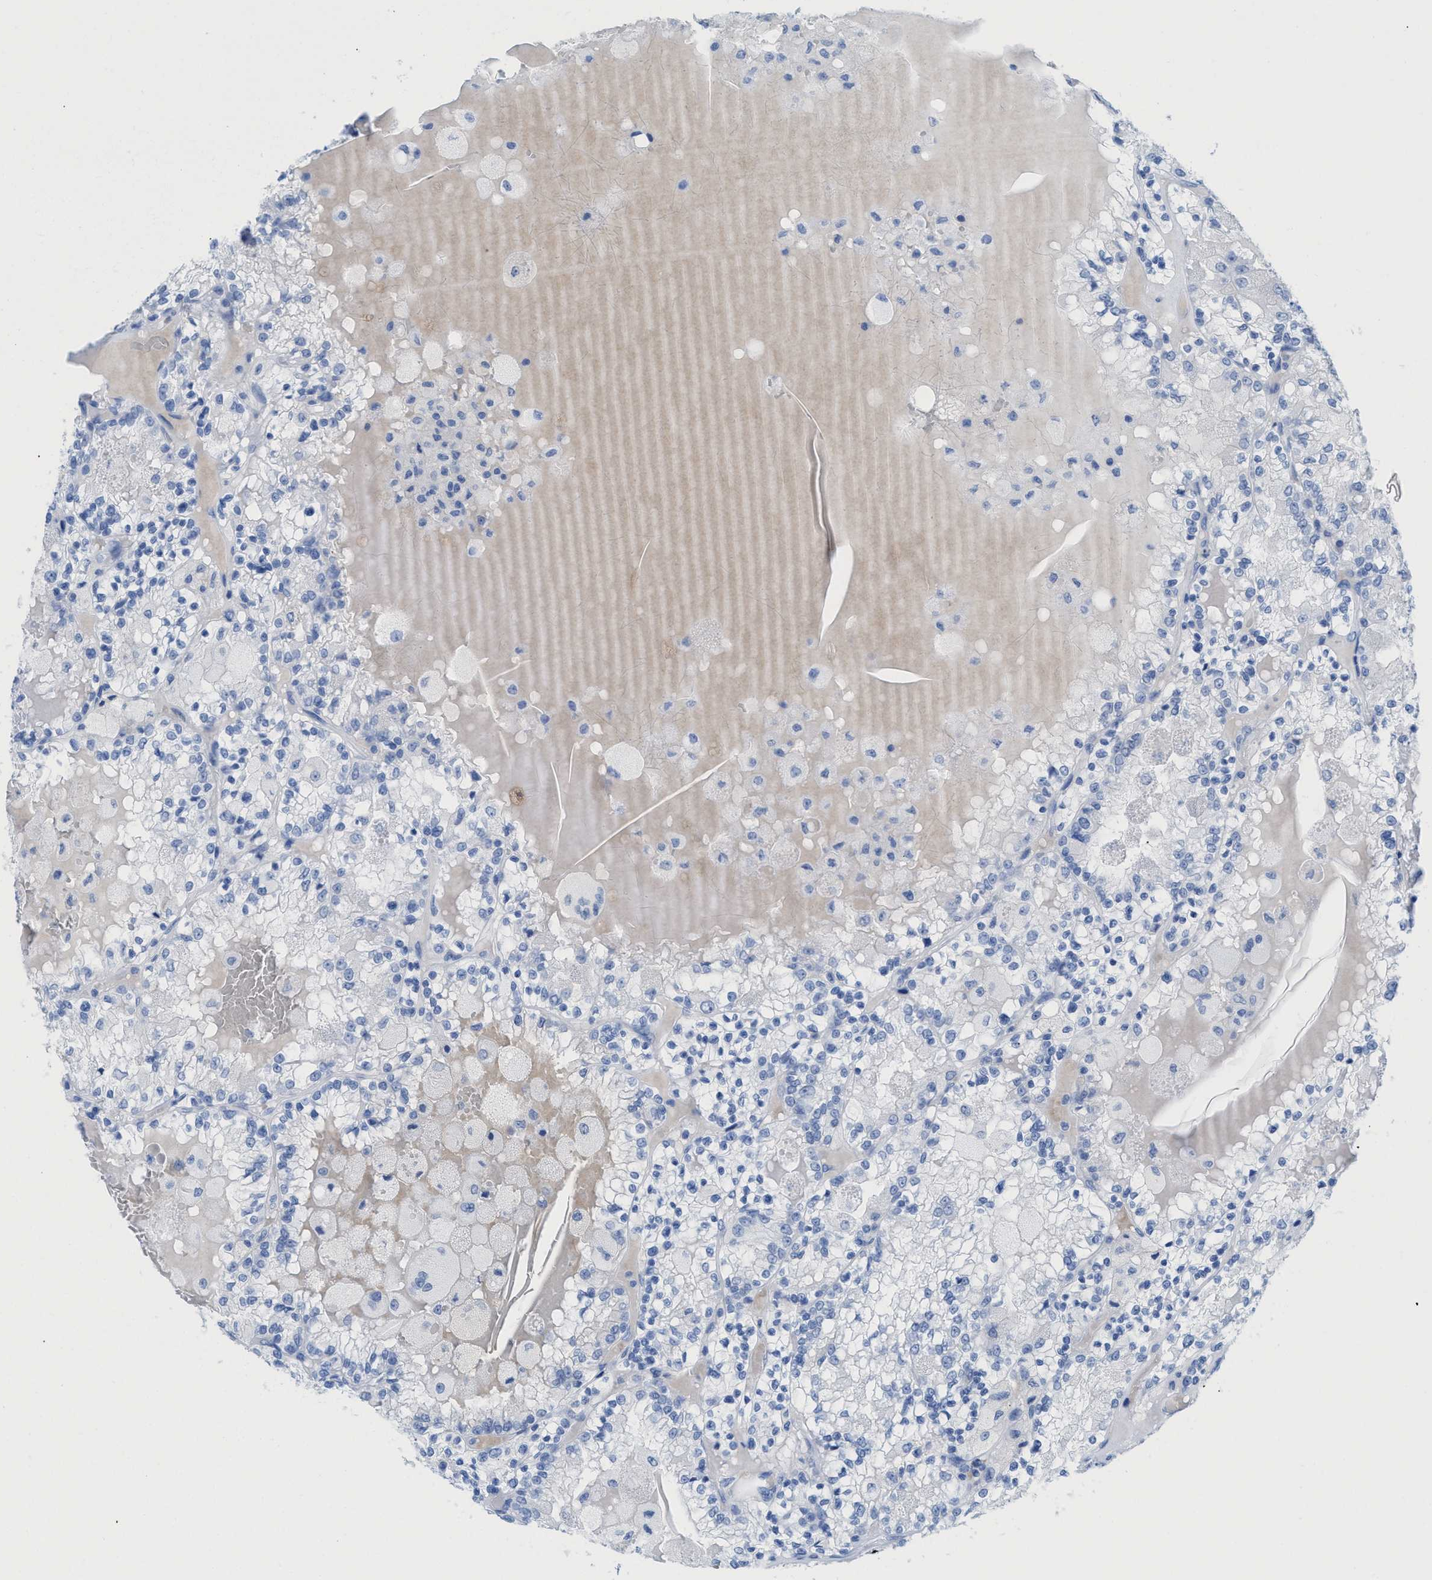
{"staining": {"intensity": "negative", "quantity": "none", "location": "none"}, "tissue": "renal cancer", "cell_type": "Tumor cells", "image_type": "cancer", "snomed": [{"axis": "morphology", "description": "Adenocarcinoma, NOS"}, {"axis": "topography", "description": "Kidney"}], "caption": "This is an immunohistochemistry photomicrograph of human renal cancer (adenocarcinoma). There is no positivity in tumor cells.", "gene": "ANKFN1", "patient": {"sex": "female", "age": 56}}